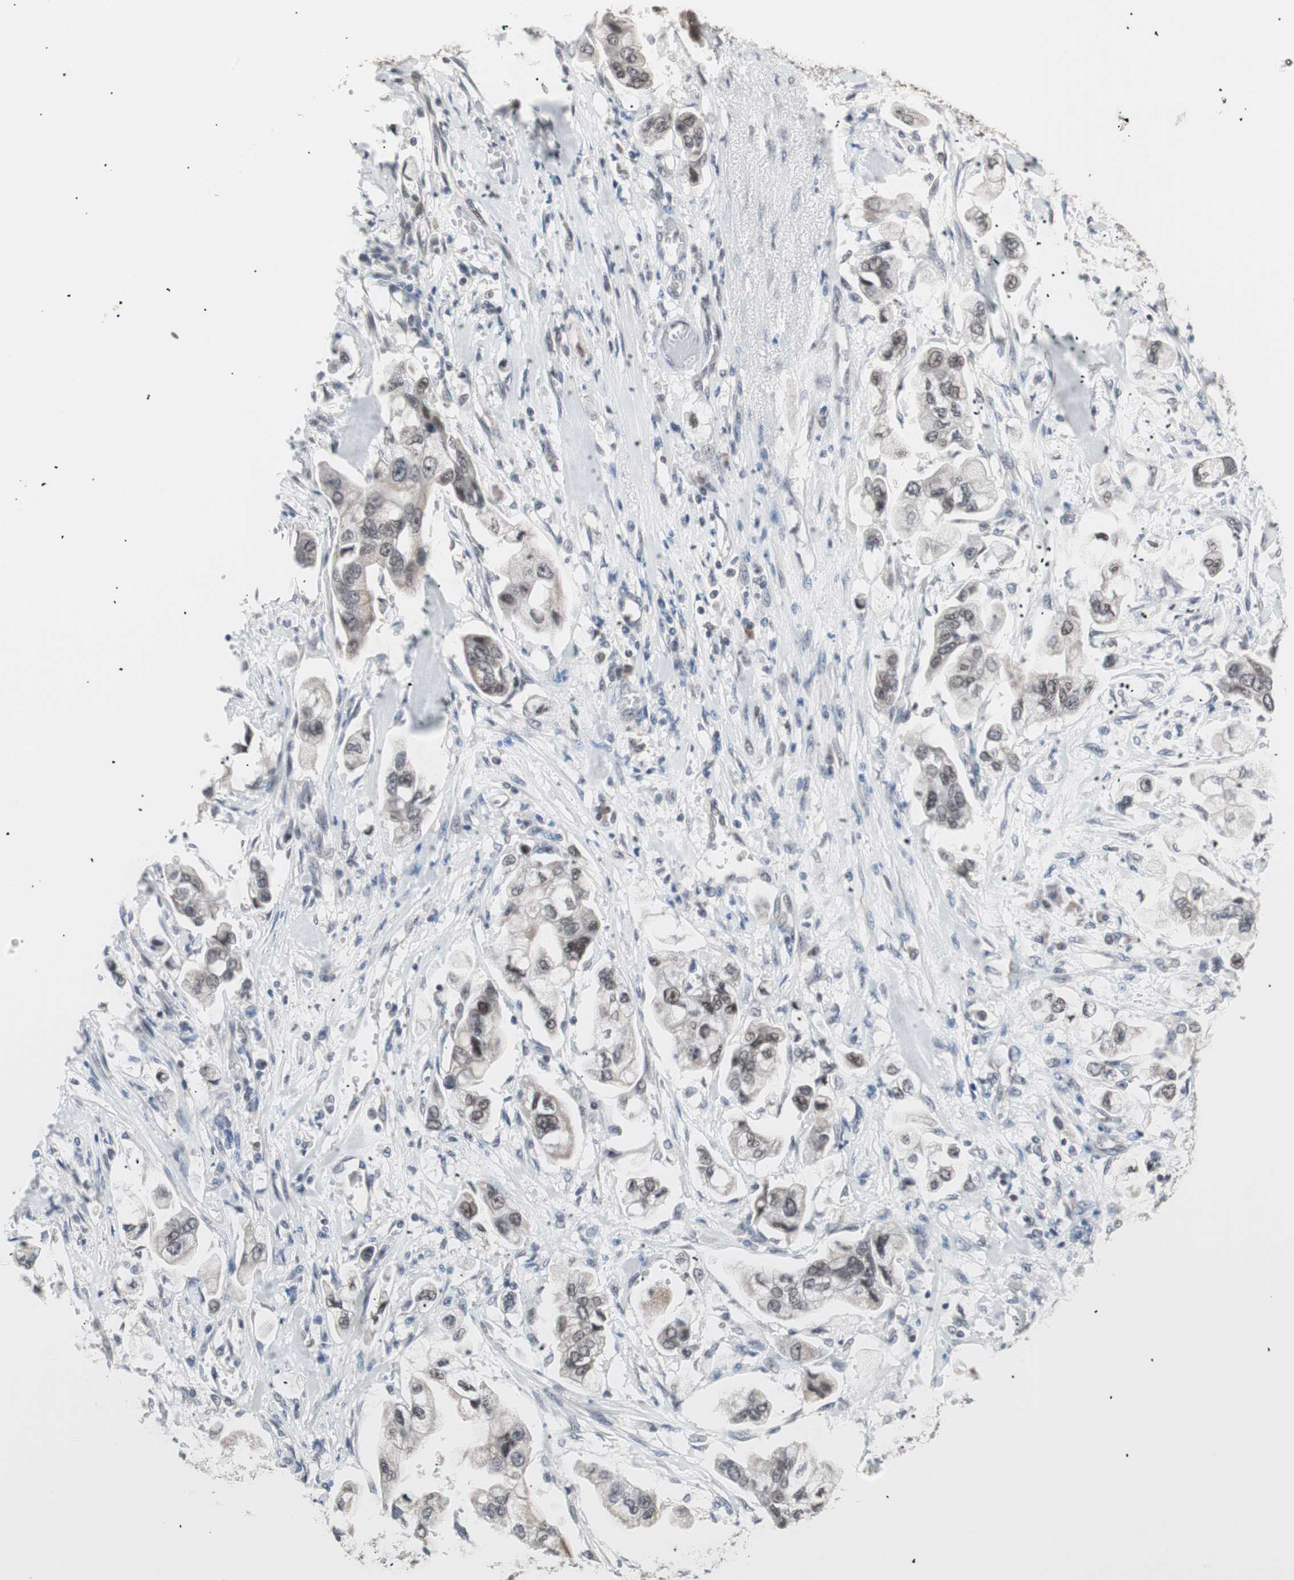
{"staining": {"intensity": "weak", "quantity": "25%-75%", "location": "nuclear"}, "tissue": "stomach cancer", "cell_type": "Tumor cells", "image_type": "cancer", "snomed": [{"axis": "morphology", "description": "Adenocarcinoma, NOS"}, {"axis": "topography", "description": "Stomach"}], "caption": "Immunohistochemical staining of human stomach cancer exhibits weak nuclear protein expression in approximately 25%-75% of tumor cells.", "gene": "LIG3", "patient": {"sex": "male", "age": 62}}